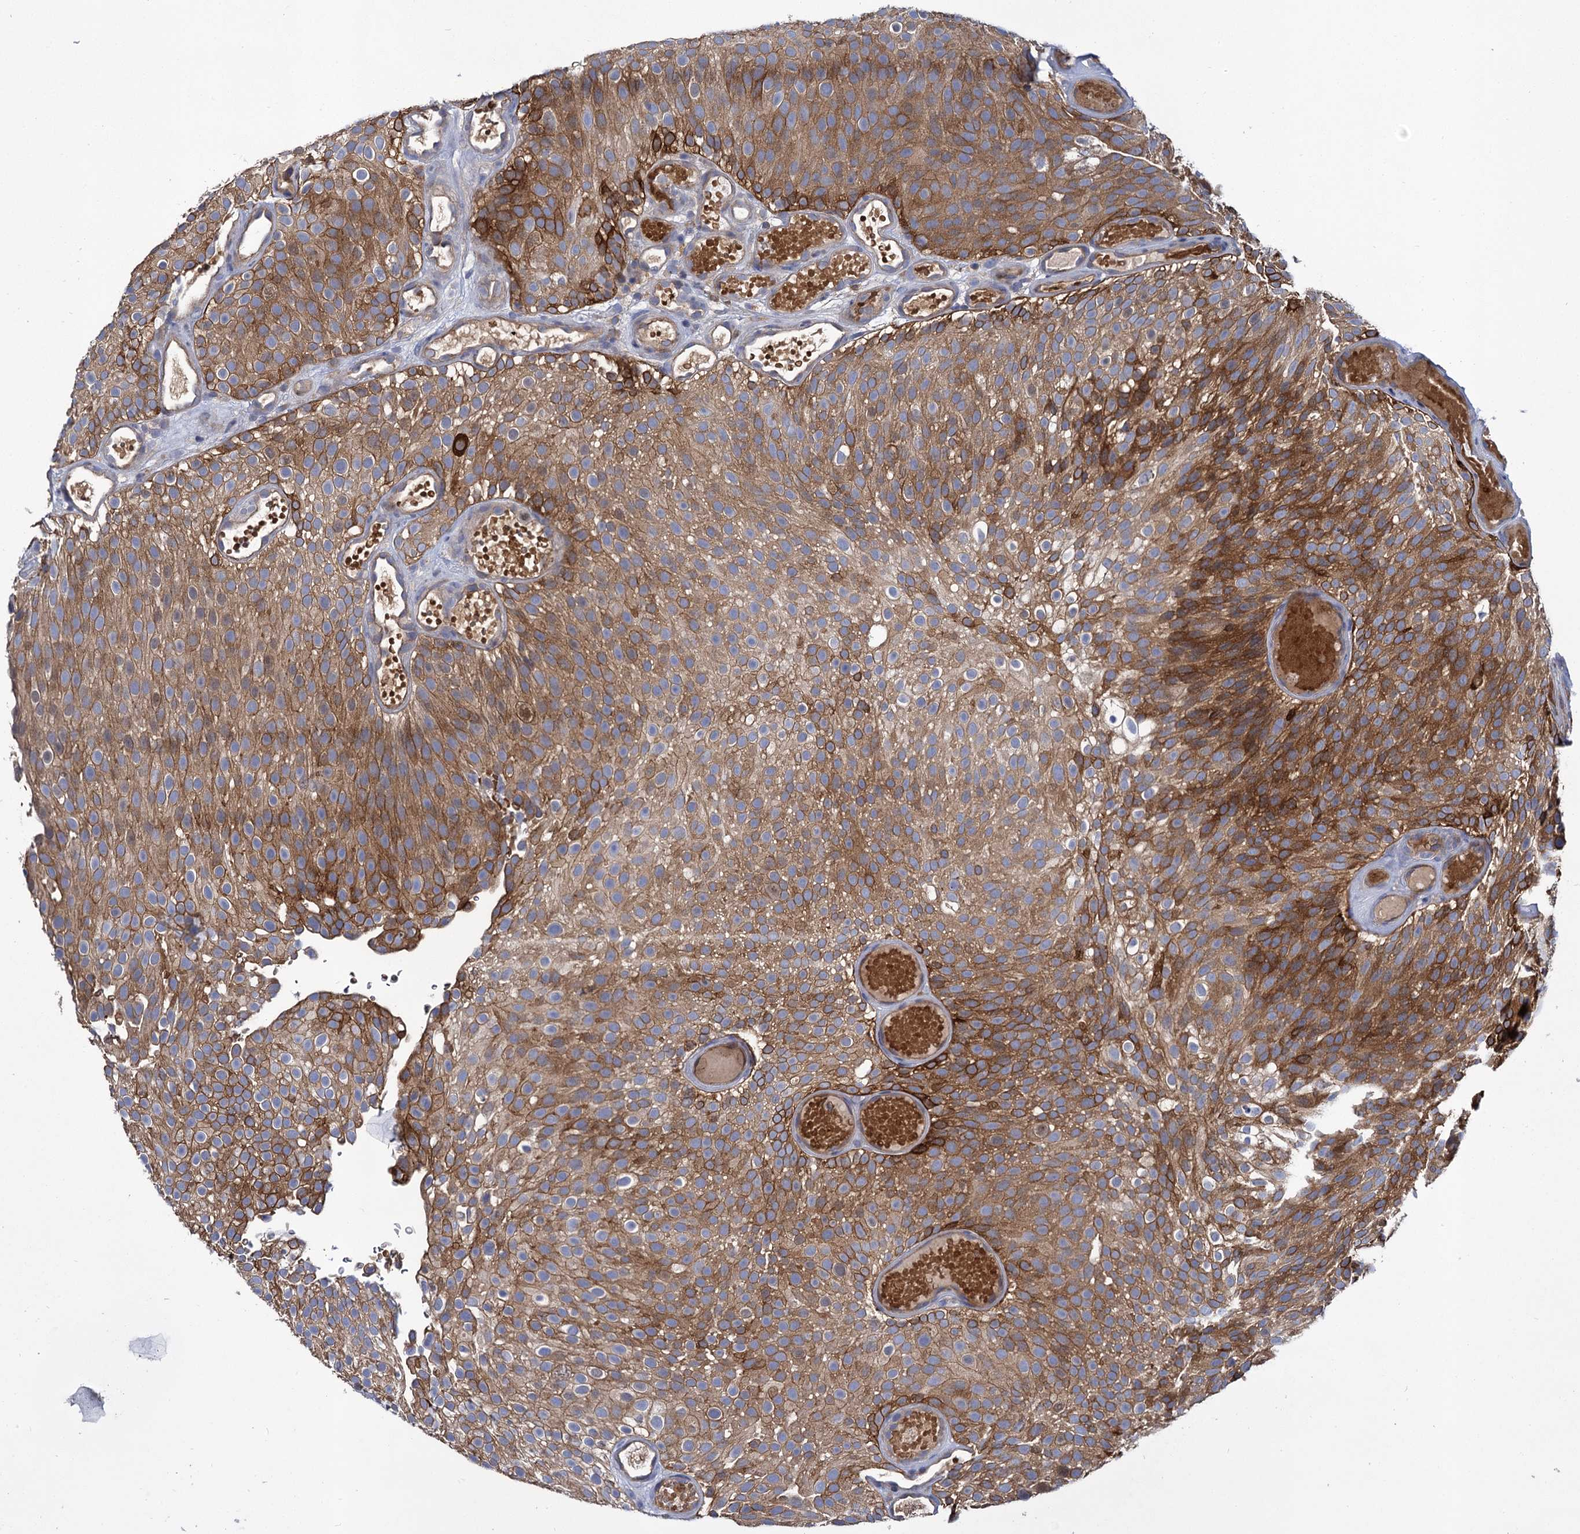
{"staining": {"intensity": "moderate", "quantity": ">75%", "location": "cytoplasmic/membranous"}, "tissue": "urothelial cancer", "cell_type": "Tumor cells", "image_type": "cancer", "snomed": [{"axis": "morphology", "description": "Urothelial carcinoma, Low grade"}, {"axis": "topography", "description": "Urinary bladder"}], "caption": "Immunohistochemistry (IHC) micrograph of low-grade urothelial carcinoma stained for a protein (brown), which exhibits medium levels of moderate cytoplasmic/membranous positivity in about >75% of tumor cells.", "gene": "GCLC", "patient": {"sex": "male", "age": 78}}